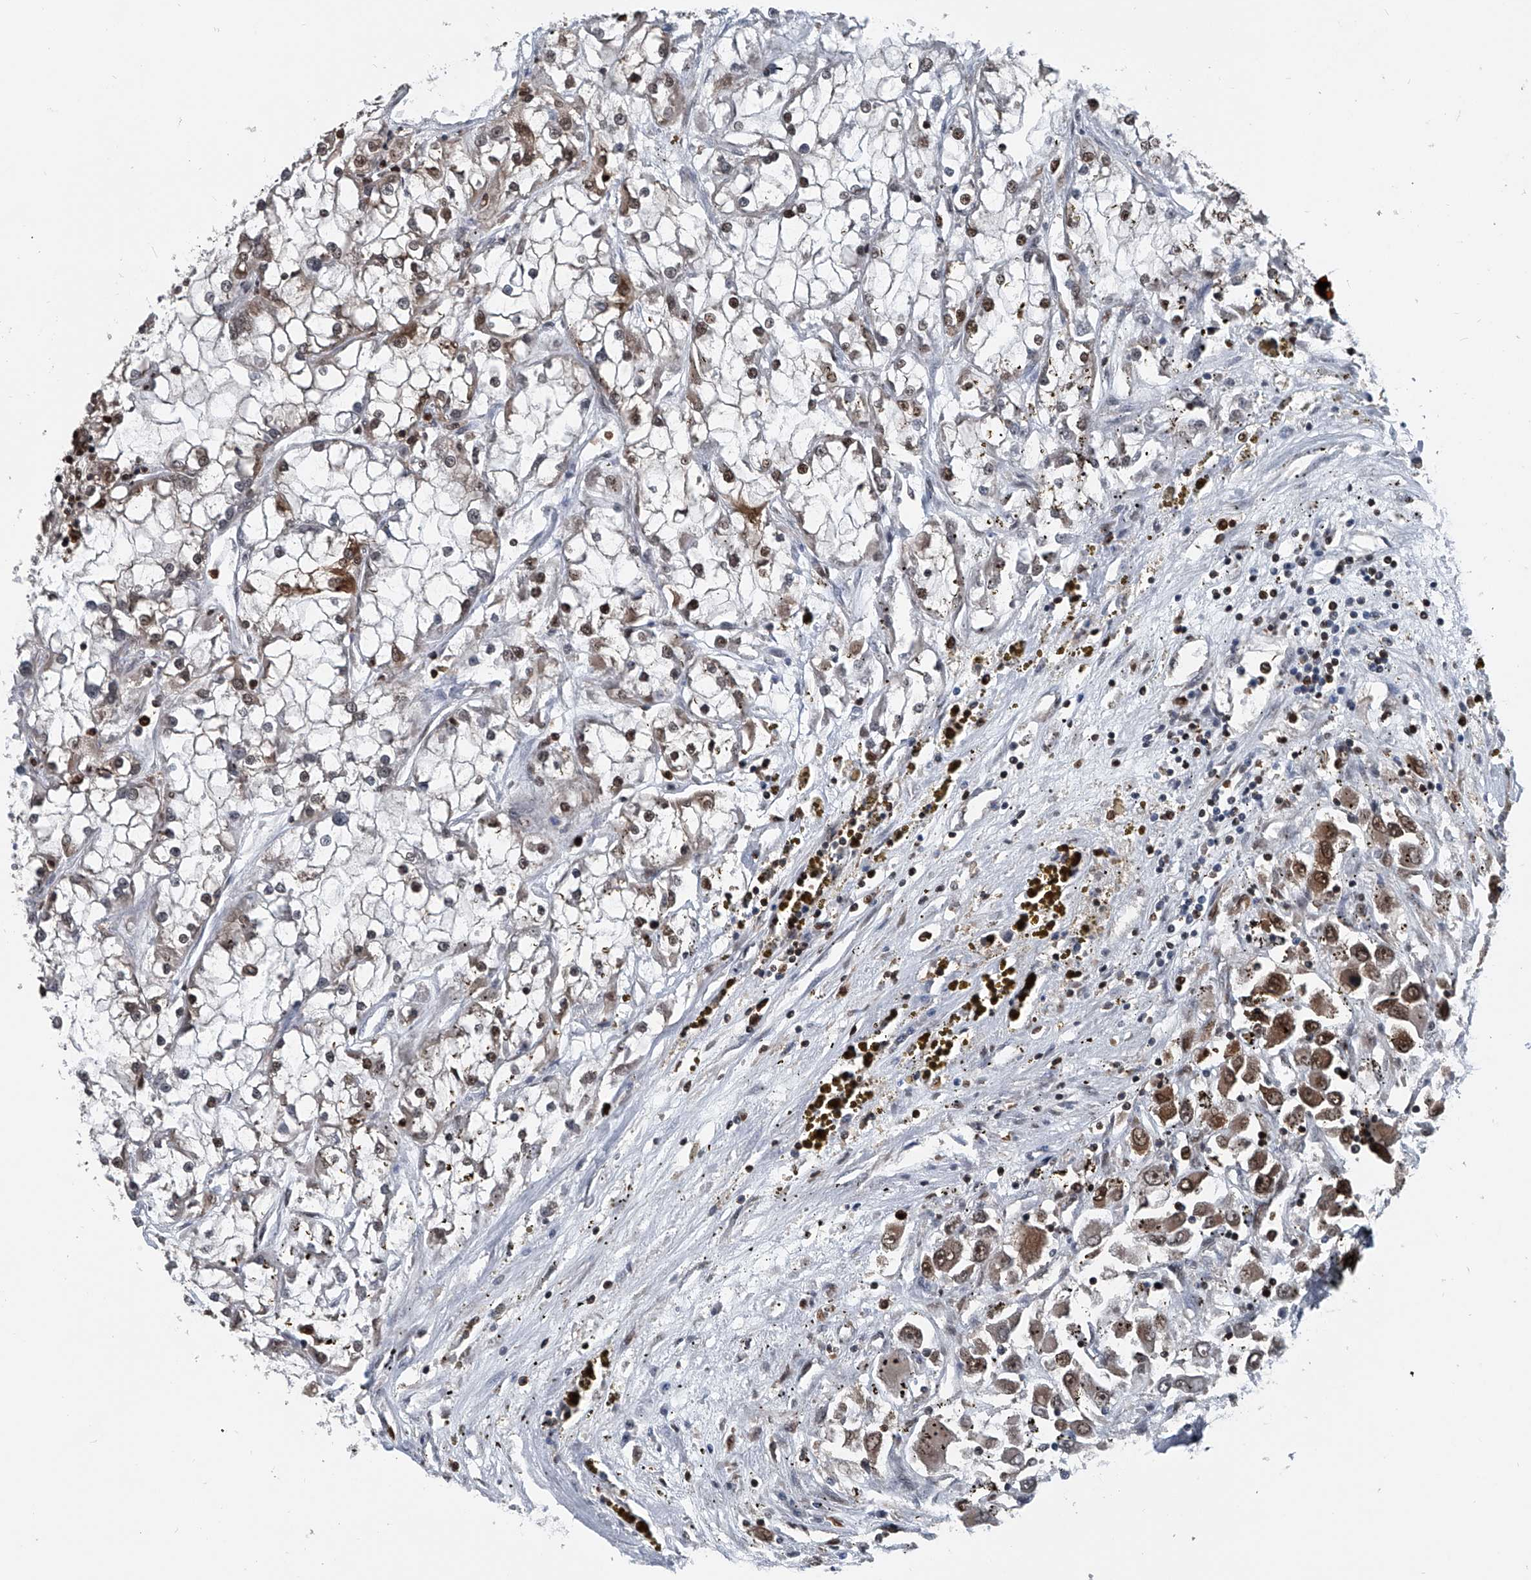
{"staining": {"intensity": "negative", "quantity": "none", "location": "none"}, "tissue": "renal cancer", "cell_type": "Tumor cells", "image_type": "cancer", "snomed": [{"axis": "morphology", "description": "Adenocarcinoma, NOS"}, {"axis": "topography", "description": "Kidney"}], "caption": "Tumor cells are negative for brown protein staining in renal adenocarcinoma. Brightfield microscopy of IHC stained with DAB (brown) and hematoxylin (blue), captured at high magnification.", "gene": "FKBP5", "patient": {"sex": "female", "age": 52}}